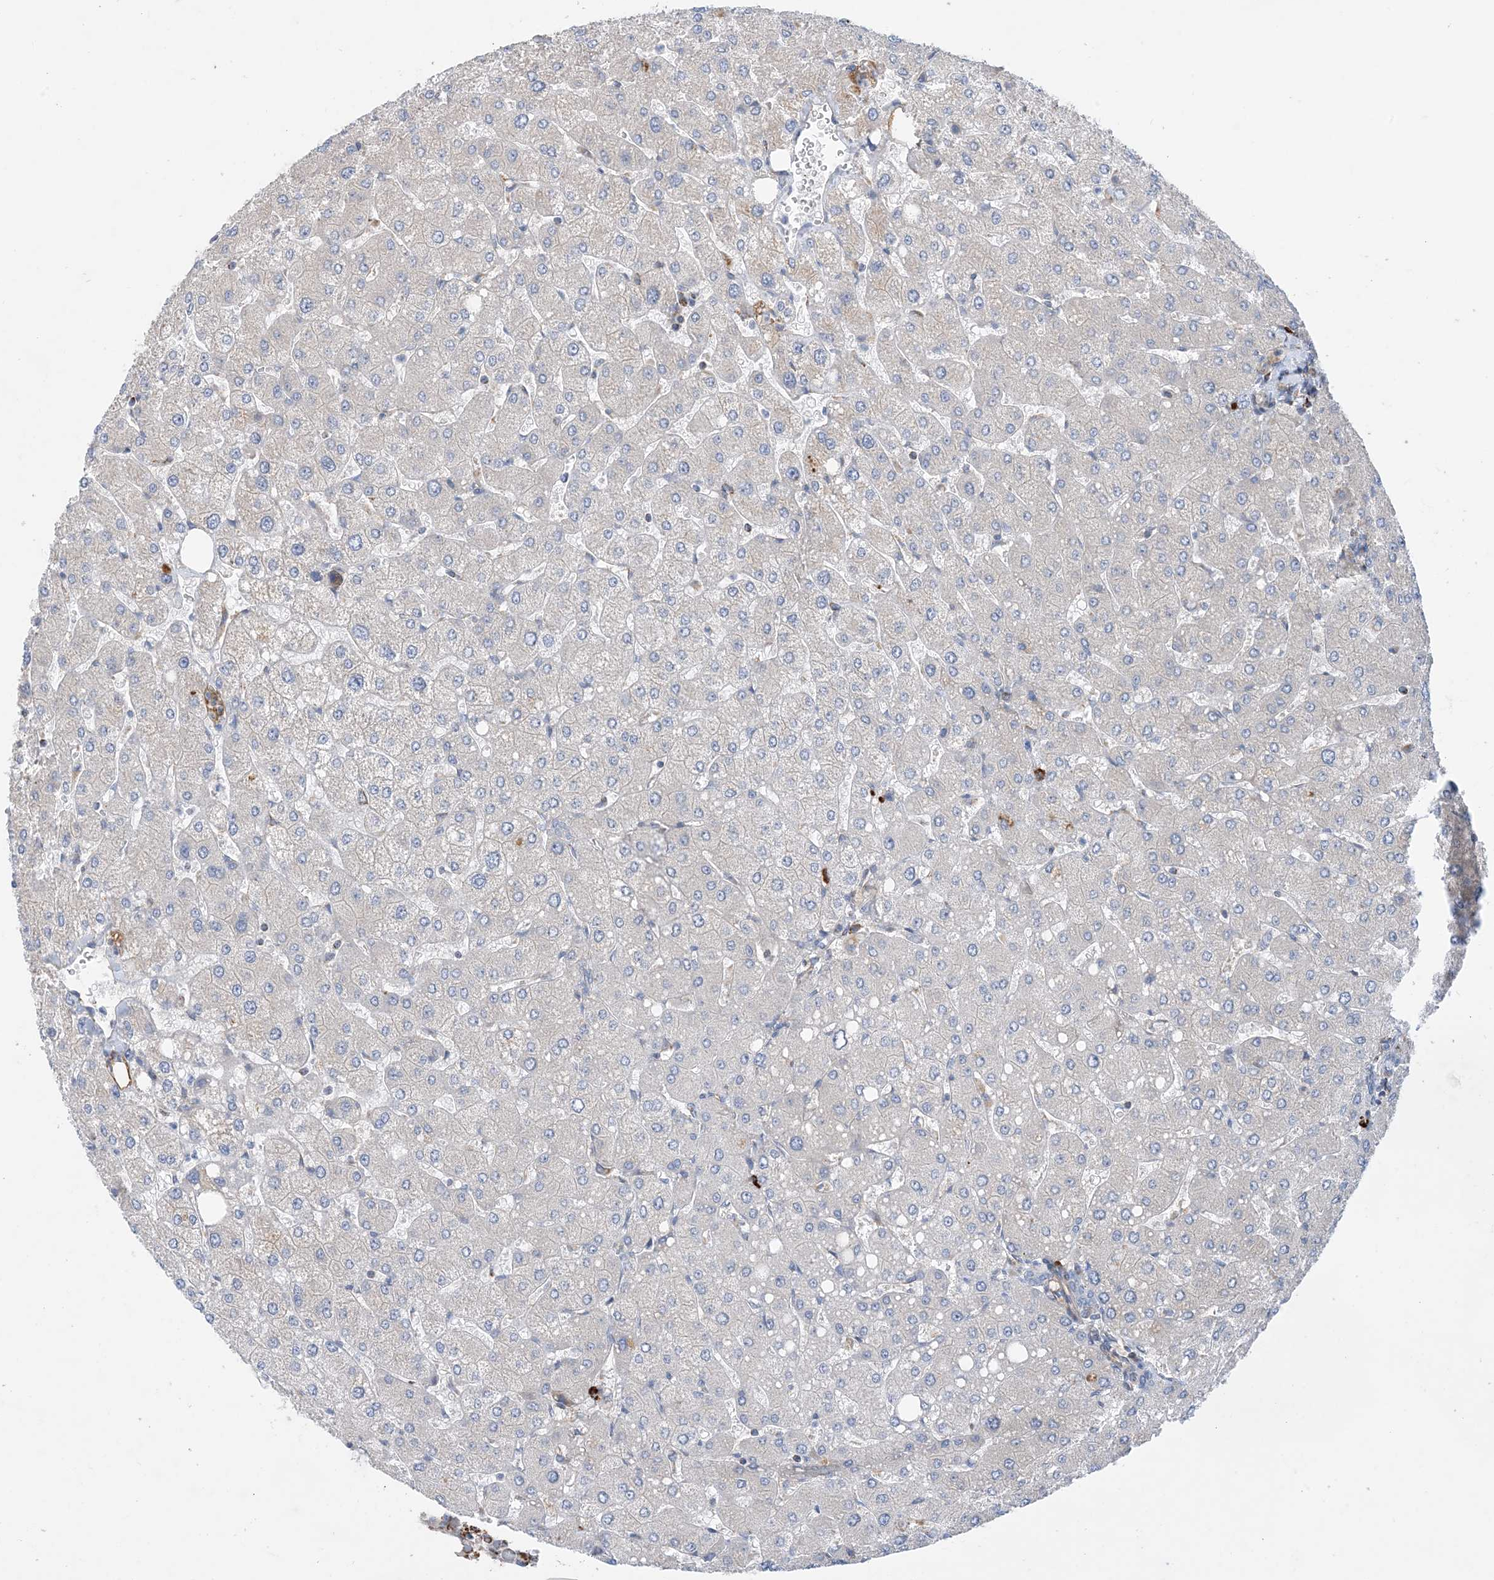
{"staining": {"intensity": "negative", "quantity": "none", "location": "none"}, "tissue": "liver", "cell_type": "Cholangiocytes", "image_type": "normal", "snomed": [{"axis": "morphology", "description": "Normal tissue, NOS"}, {"axis": "topography", "description": "Liver"}], "caption": "Immunohistochemistry image of normal human liver stained for a protein (brown), which demonstrates no staining in cholangiocytes.", "gene": "PCDHGA1", "patient": {"sex": "male", "age": 55}}